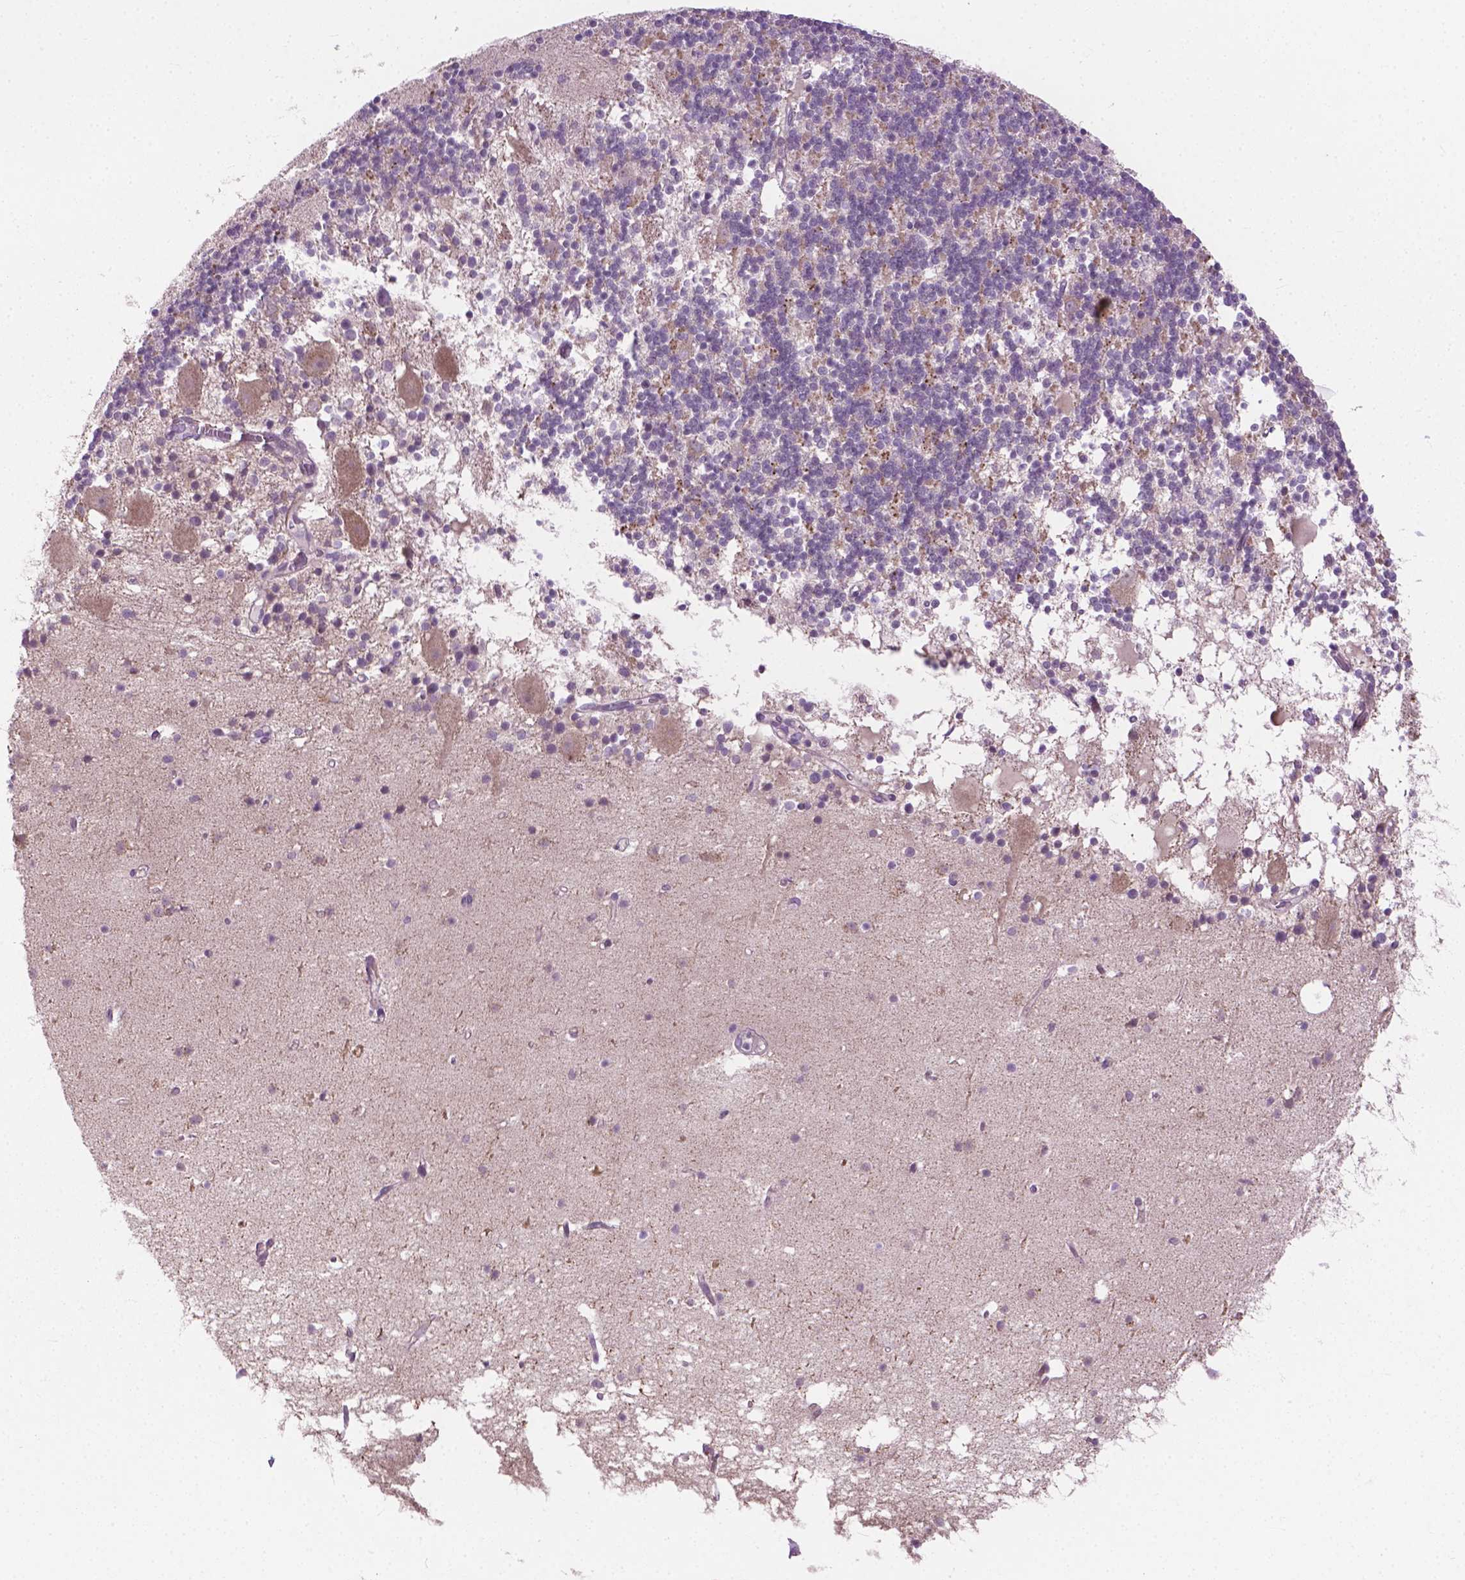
{"staining": {"intensity": "weak", "quantity": "<25%", "location": "cytoplasmic/membranous"}, "tissue": "cerebellum", "cell_type": "Cells in granular layer", "image_type": "normal", "snomed": [{"axis": "morphology", "description": "Normal tissue, NOS"}, {"axis": "topography", "description": "Cerebellum"}], "caption": "Cells in granular layer show no significant expression in normal cerebellum. (DAB (3,3'-diaminobenzidine) IHC, high magnification).", "gene": "MZT1", "patient": {"sex": "male", "age": 70}}